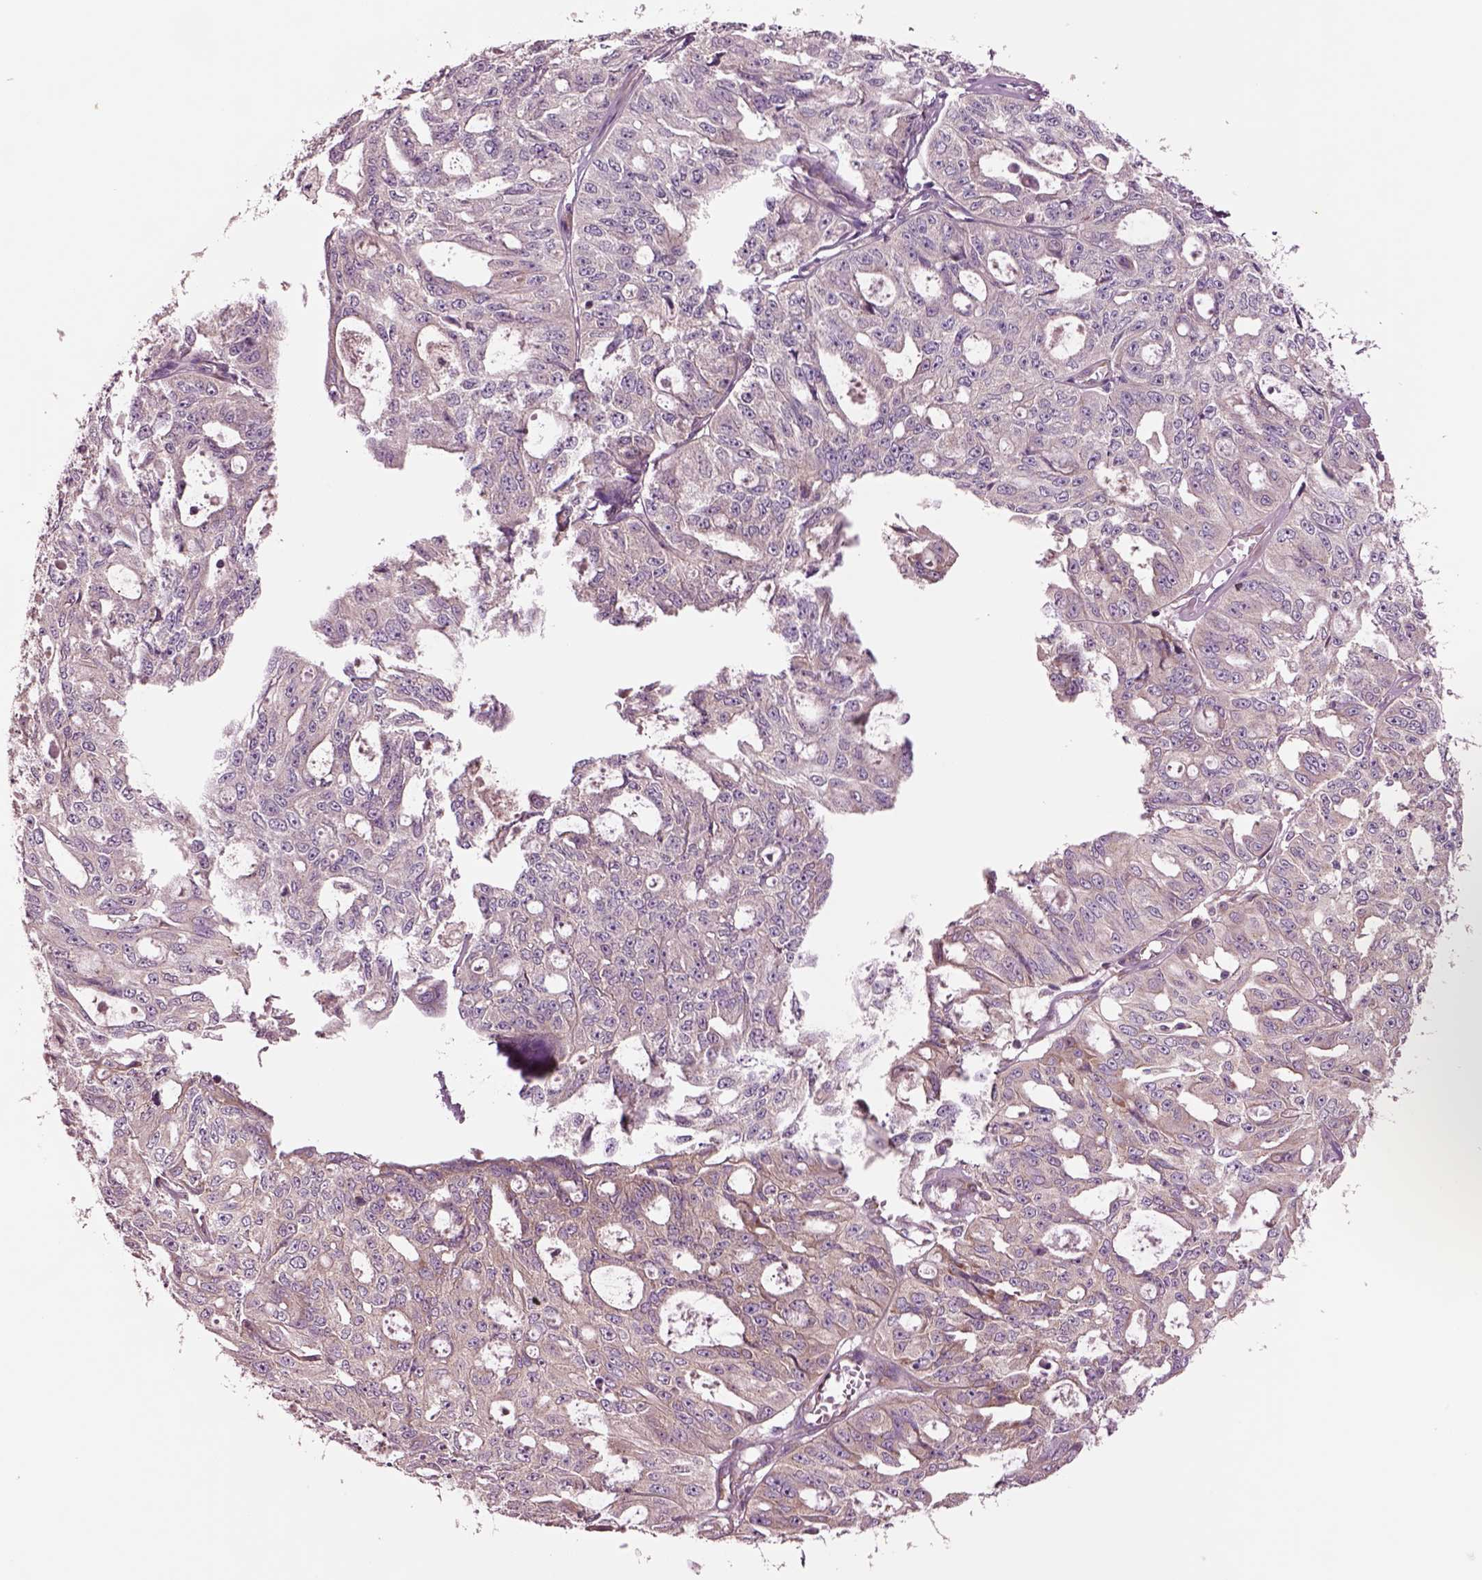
{"staining": {"intensity": "negative", "quantity": "none", "location": "none"}, "tissue": "ovarian cancer", "cell_type": "Tumor cells", "image_type": "cancer", "snomed": [{"axis": "morphology", "description": "Carcinoma, endometroid"}, {"axis": "topography", "description": "Ovary"}], "caption": "Immunohistochemistry of human ovarian cancer demonstrates no positivity in tumor cells.", "gene": "SEC23A", "patient": {"sex": "female", "age": 65}}